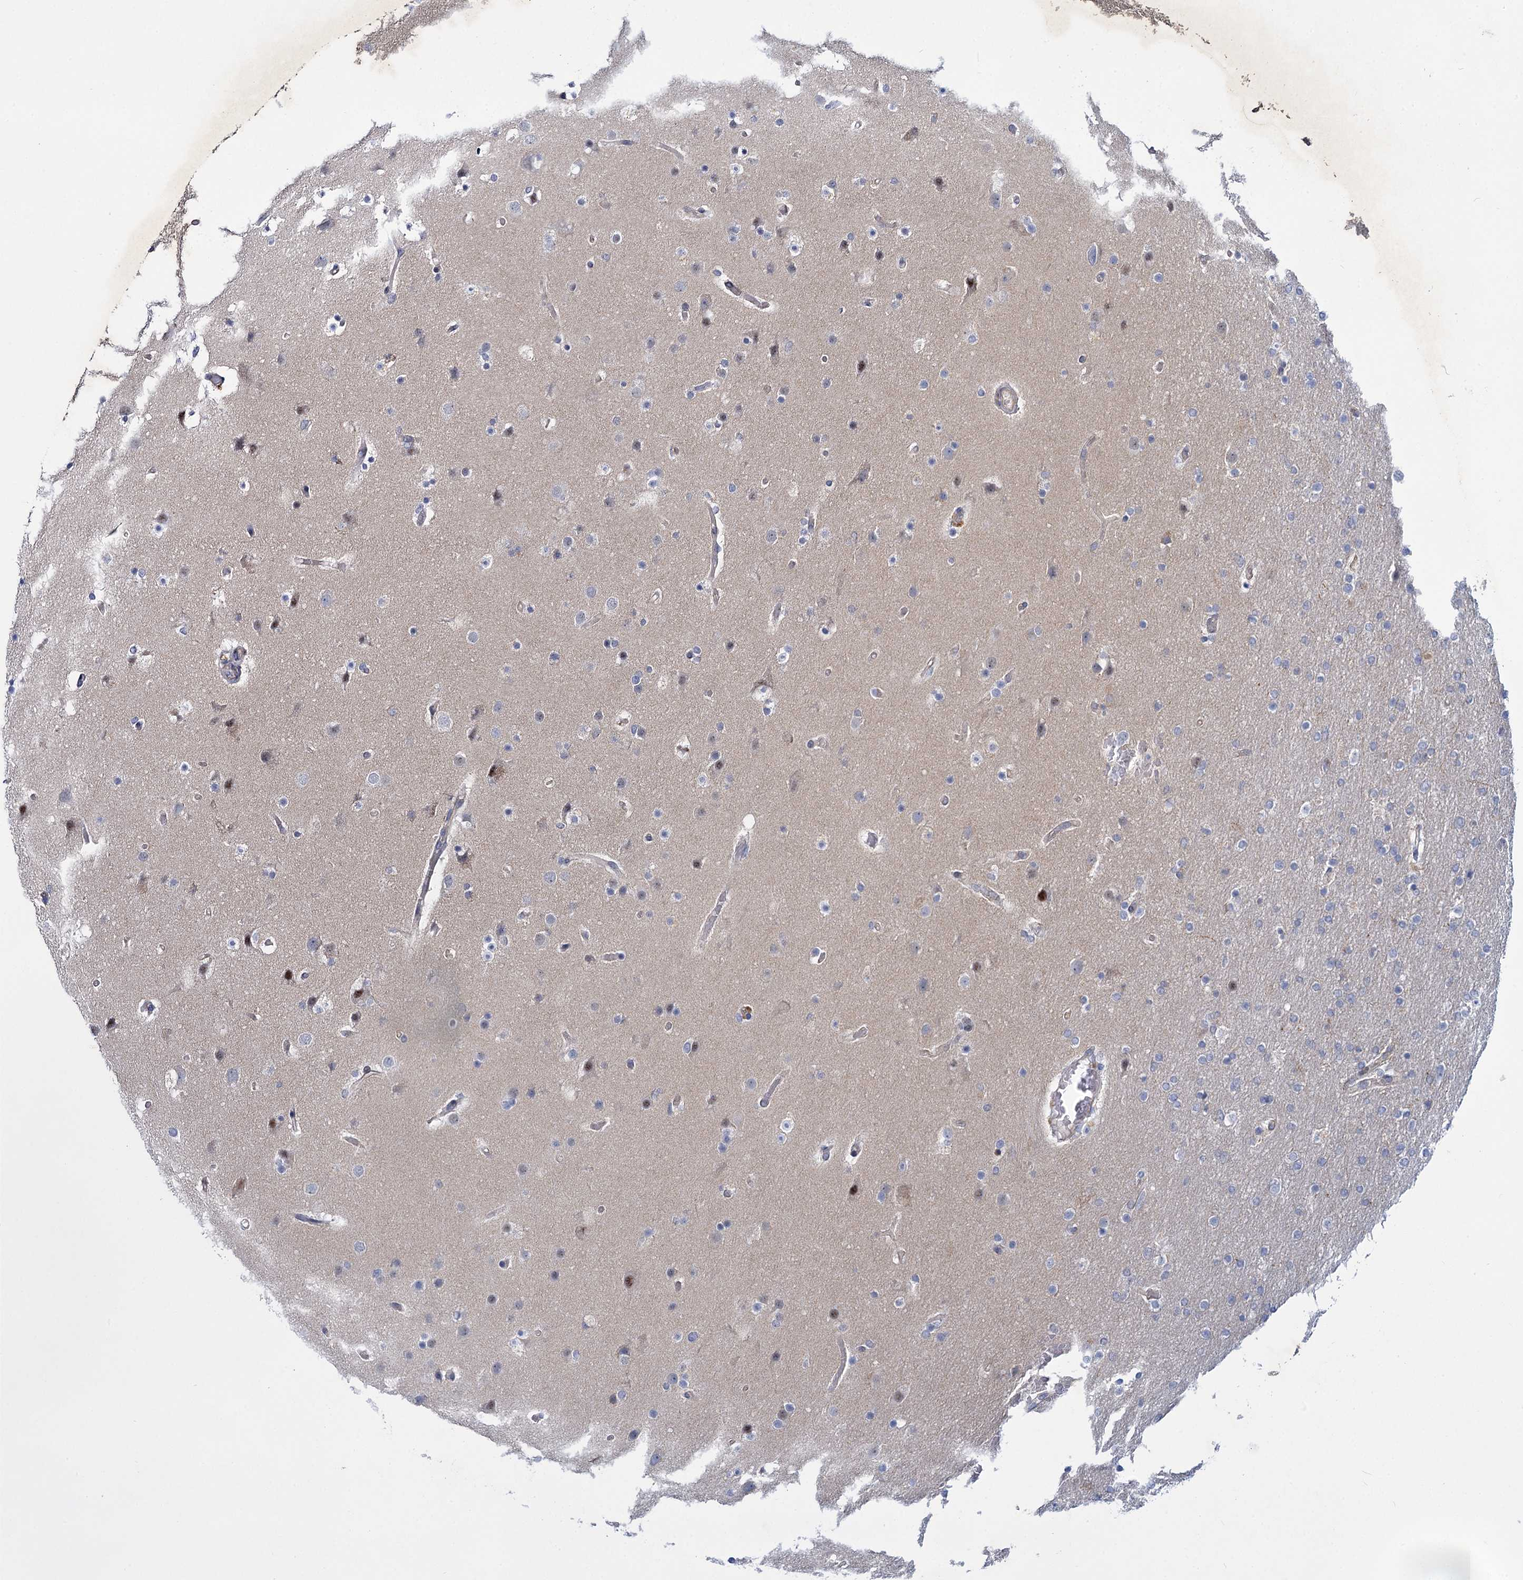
{"staining": {"intensity": "negative", "quantity": "none", "location": "none"}, "tissue": "glioma", "cell_type": "Tumor cells", "image_type": "cancer", "snomed": [{"axis": "morphology", "description": "Glioma, malignant, High grade"}, {"axis": "topography", "description": "Cerebral cortex"}], "caption": "There is no significant positivity in tumor cells of high-grade glioma (malignant).", "gene": "MBLAC2", "patient": {"sex": "female", "age": 36}}